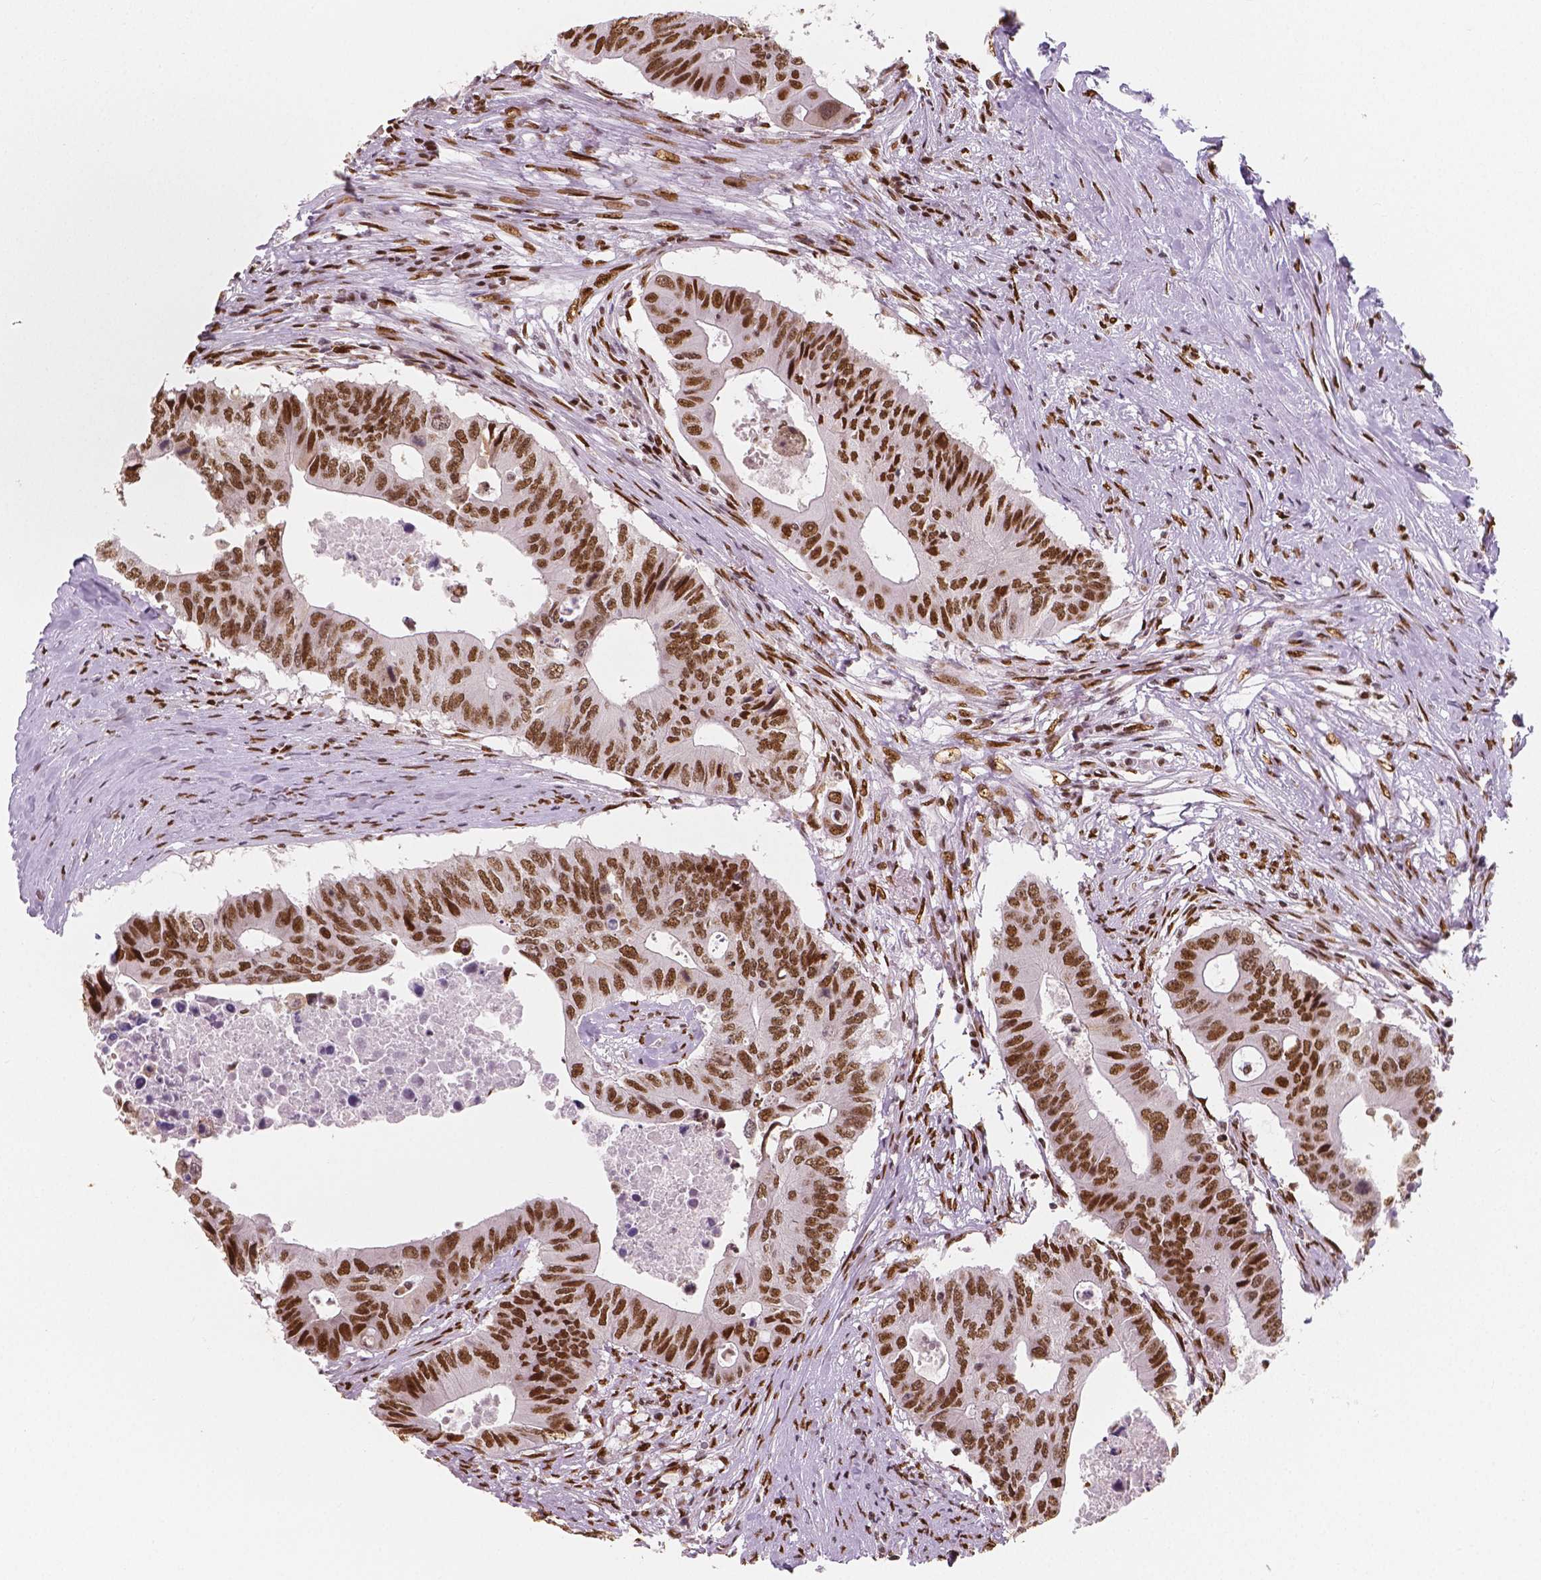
{"staining": {"intensity": "moderate", "quantity": ">75%", "location": "nuclear"}, "tissue": "colorectal cancer", "cell_type": "Tumor cells", "image_type": "cancer", "snomed": [{"axis": "morphology", "description": "Adenocarcinoma, NOS"}, {"axis": "topography", "description": "Colon"}], "caption": "A micrograph showing moderate nuclear positivity in about >75% of tumor cells in colorectal adenocarcinoma, as visualized by brown immunohistochemical staining.", "gene": "NUCKS1", "patient": {"sex": "male", "age": 71}}